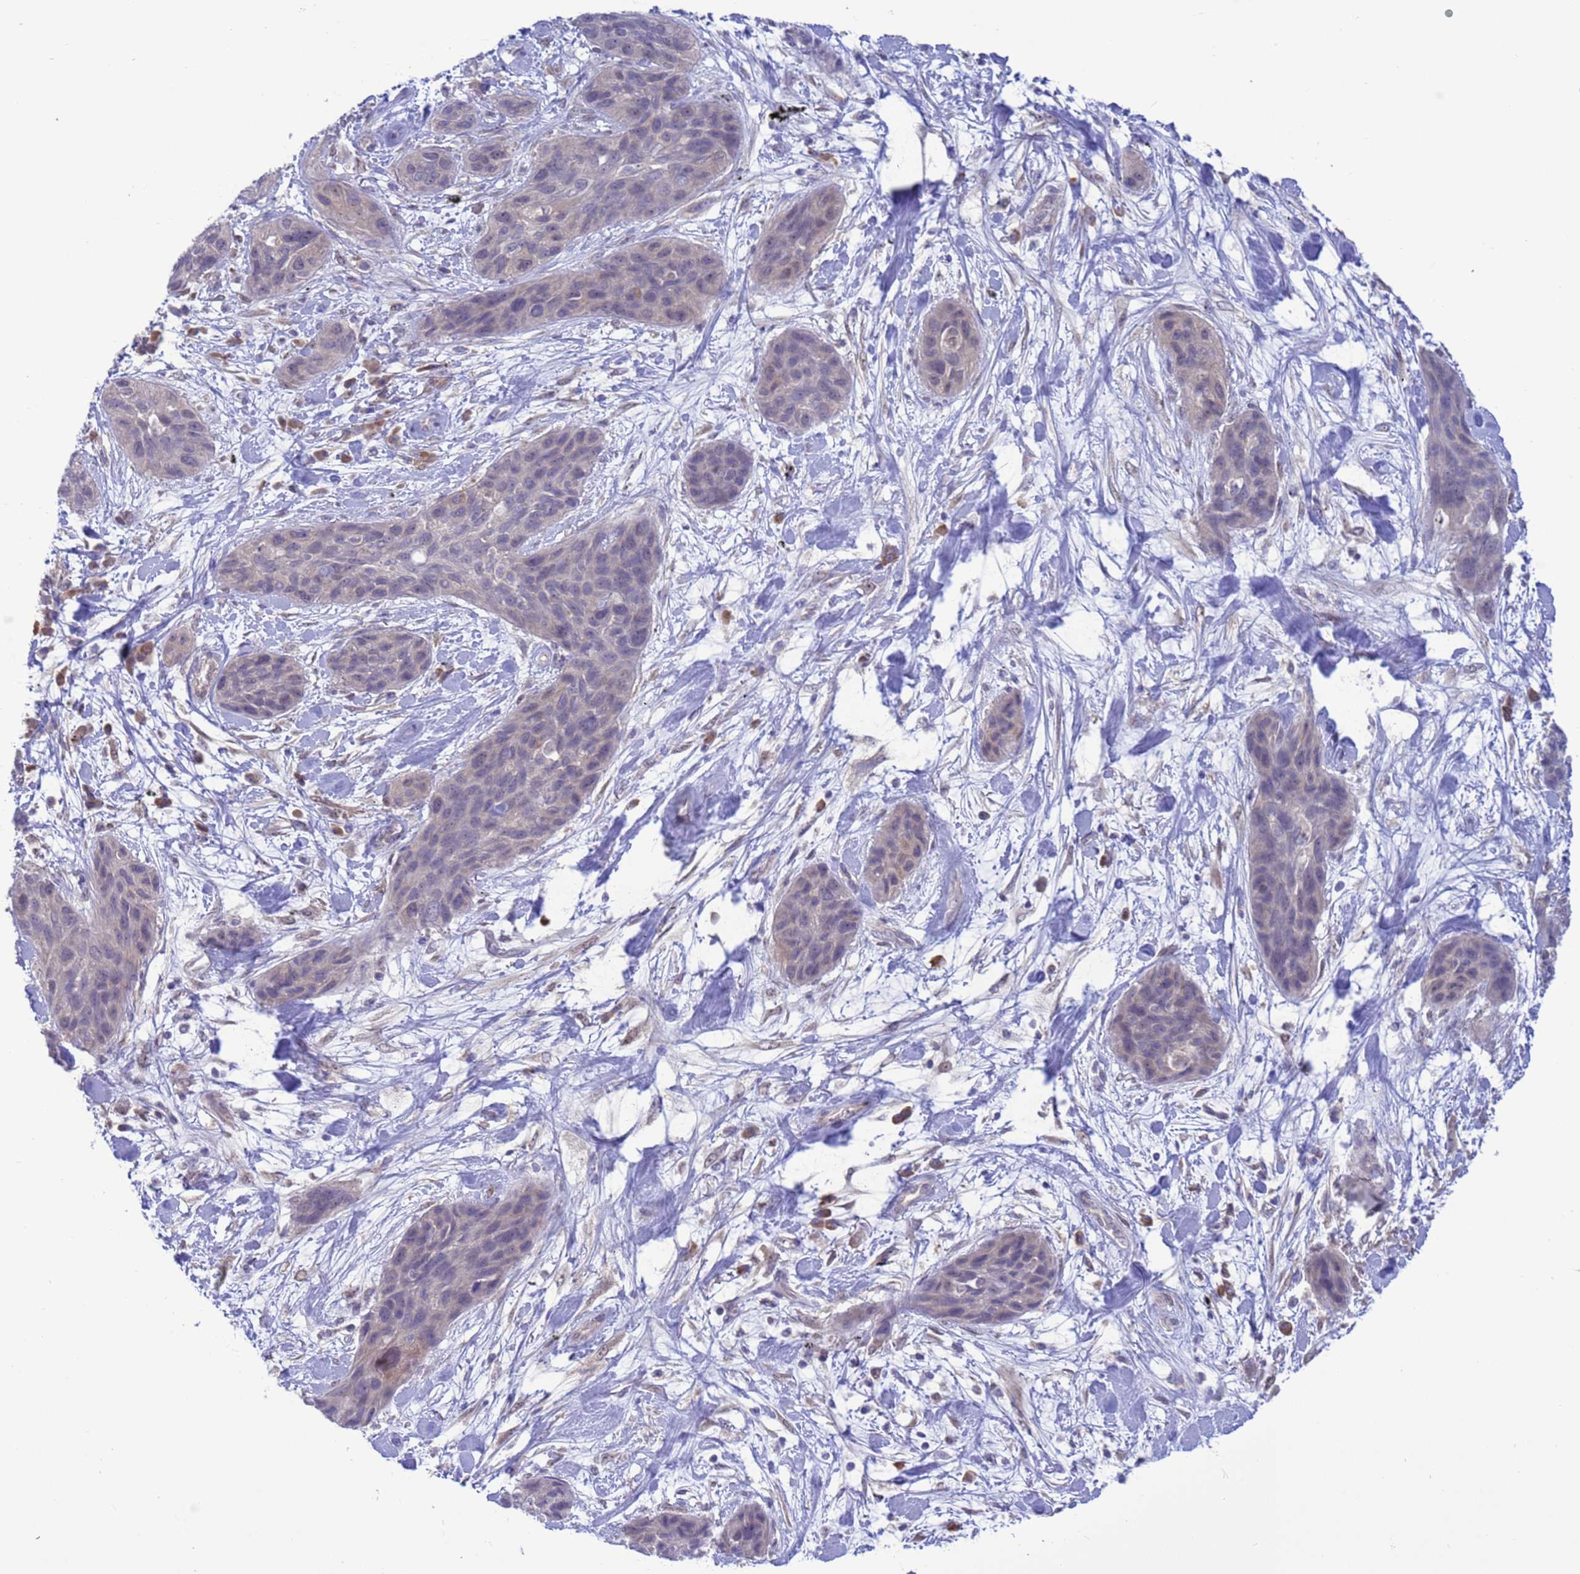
{"staining": {"intensity": "negative", "quantity": "none", "location": "none"}, "tissue": "lung cancer", "cell_type": "Tumor cells", "image_type": "cancer", "snomed": [{"axis": "morphology", "description": "Squamous cell carcinoma, NOS"}, {"axis": "topography", "description": "Lung"}], "caption": "Squamous cell carcinoma (lung) stained for a protein using immunohistochemistry (IHC) displays no staining tumor cells.", "gene": "ZNF461", "patient": {"sex": "female", "age": 70}}